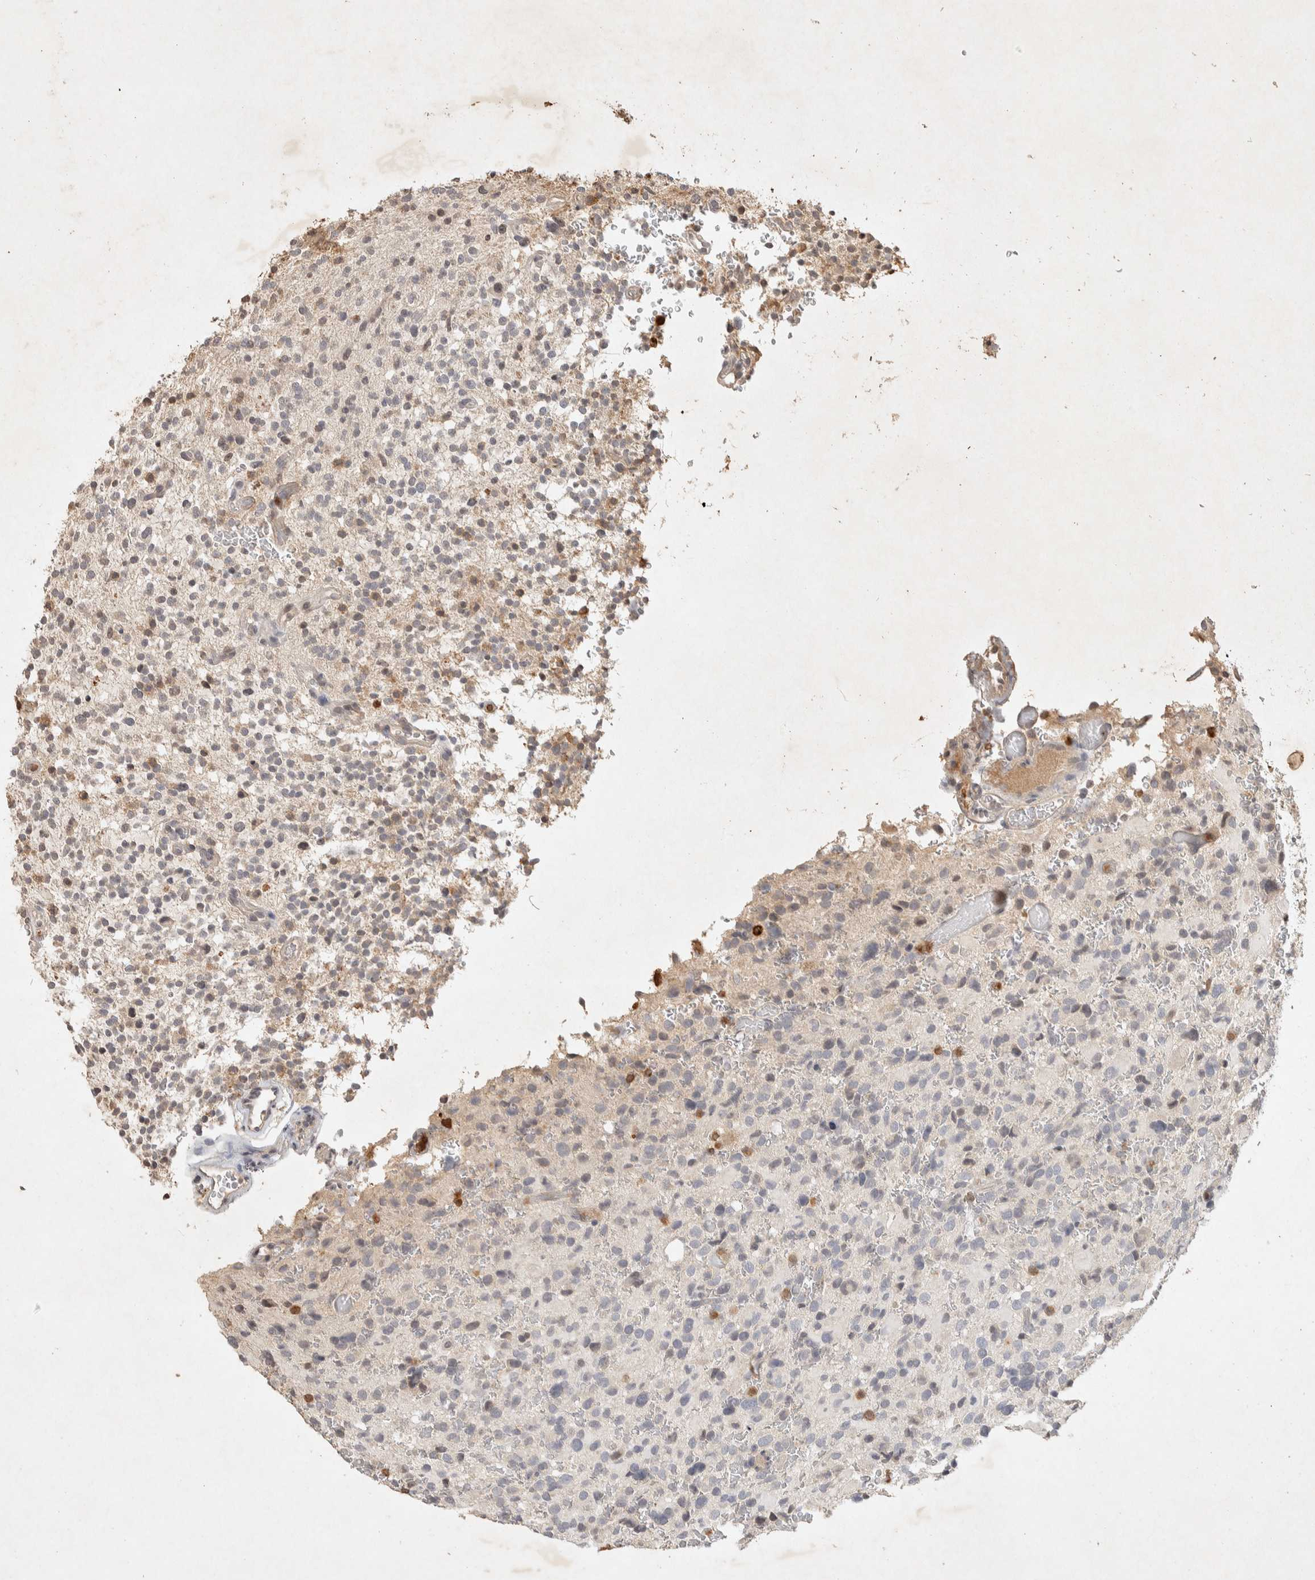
{"staining": {"intensity": "negative", "quantity": "none", "location": "none"}, "tissue": "glioma", "cell_type": "Tumor cells", "image_type": "cancer", "snomed": [{"axis": "morphology", "description": "Glioma, malignant, High grade"}, {"axis": "topography", "description": "Brain"}], "caption": "There is no significant staining in tumor cells of malignant high-grade glioma.", "gene": "RAC2", "patient": {"sex": "male", "age": 48}}